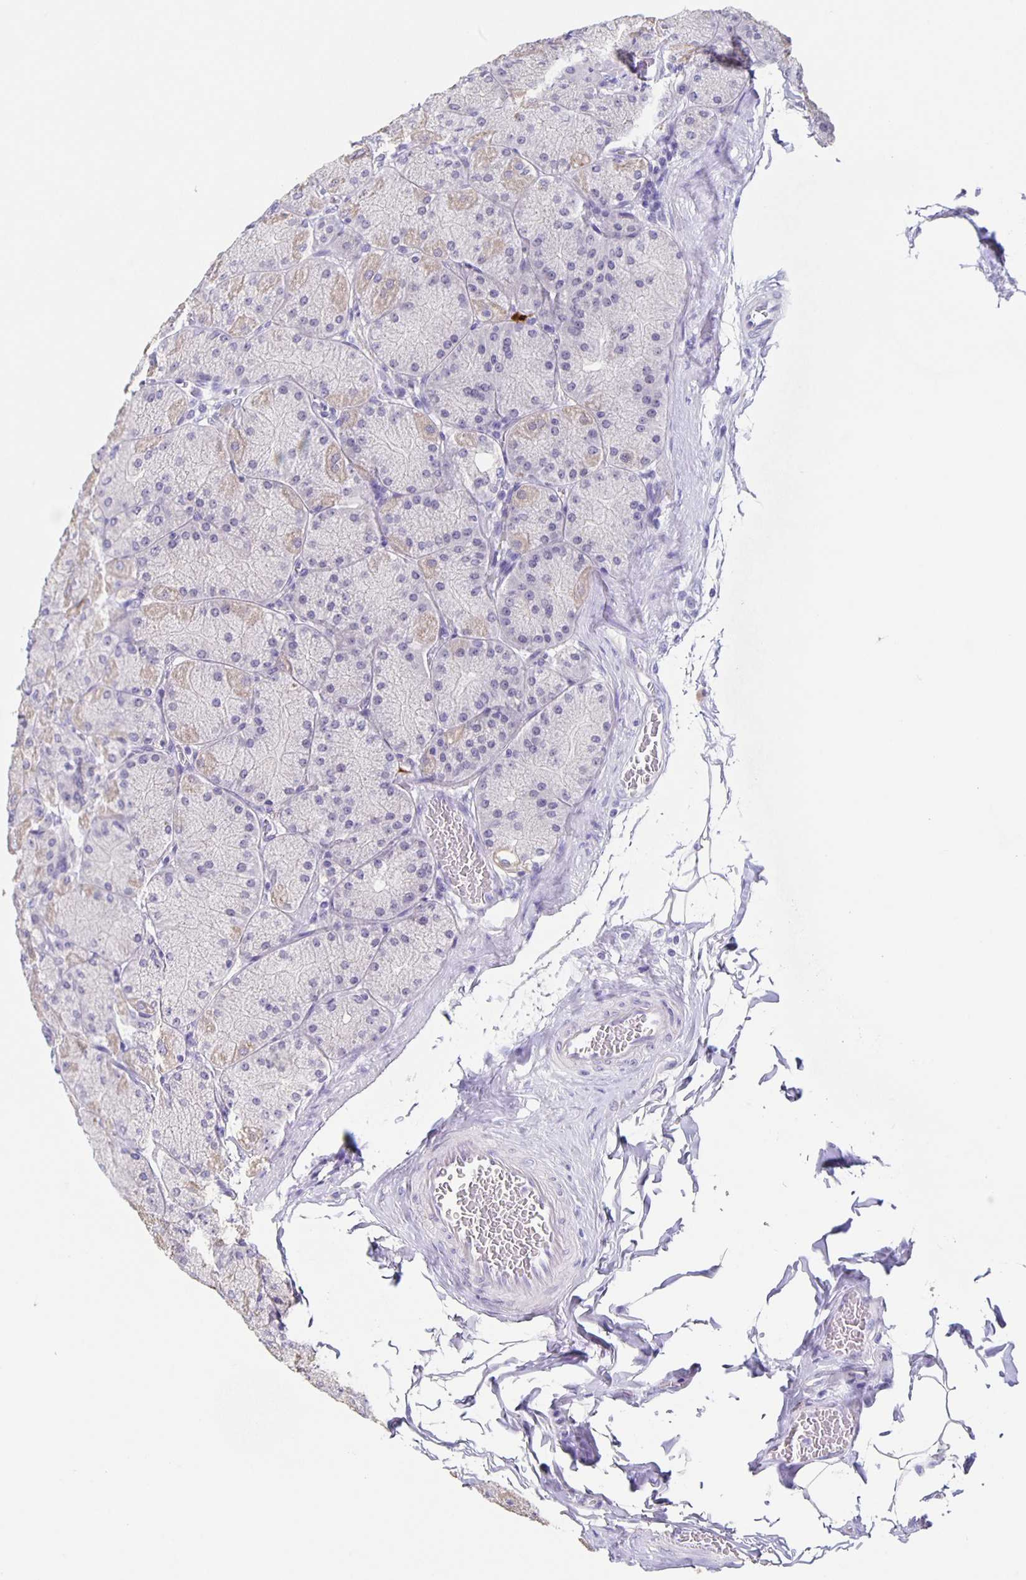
{"staining": {"intensity": "weak", "quantity": "25%-75%", "location": "cytoplasmic/membranous"}, "tissue": "stomach", "cell_type": "Glandular cells", "image_type": "normal", "snomed": [{"axis": "morphology", "description": "Normal tissue, NOS"}, {"axis": "topography", "description": "Stomach, upper"}], "caption": "A micrograph of stomach stained for a protein demonstrates weak cytoplasmic/membranous brown staining in glandular cells. (Stains: DAB (3,3'-diaminobenzidine) in brown, nuclei in blue, Microscopy: brightfield microscopy at high magnification).", "gene": "CARNS1", "patient": {"sex": "female", "age": 56}}